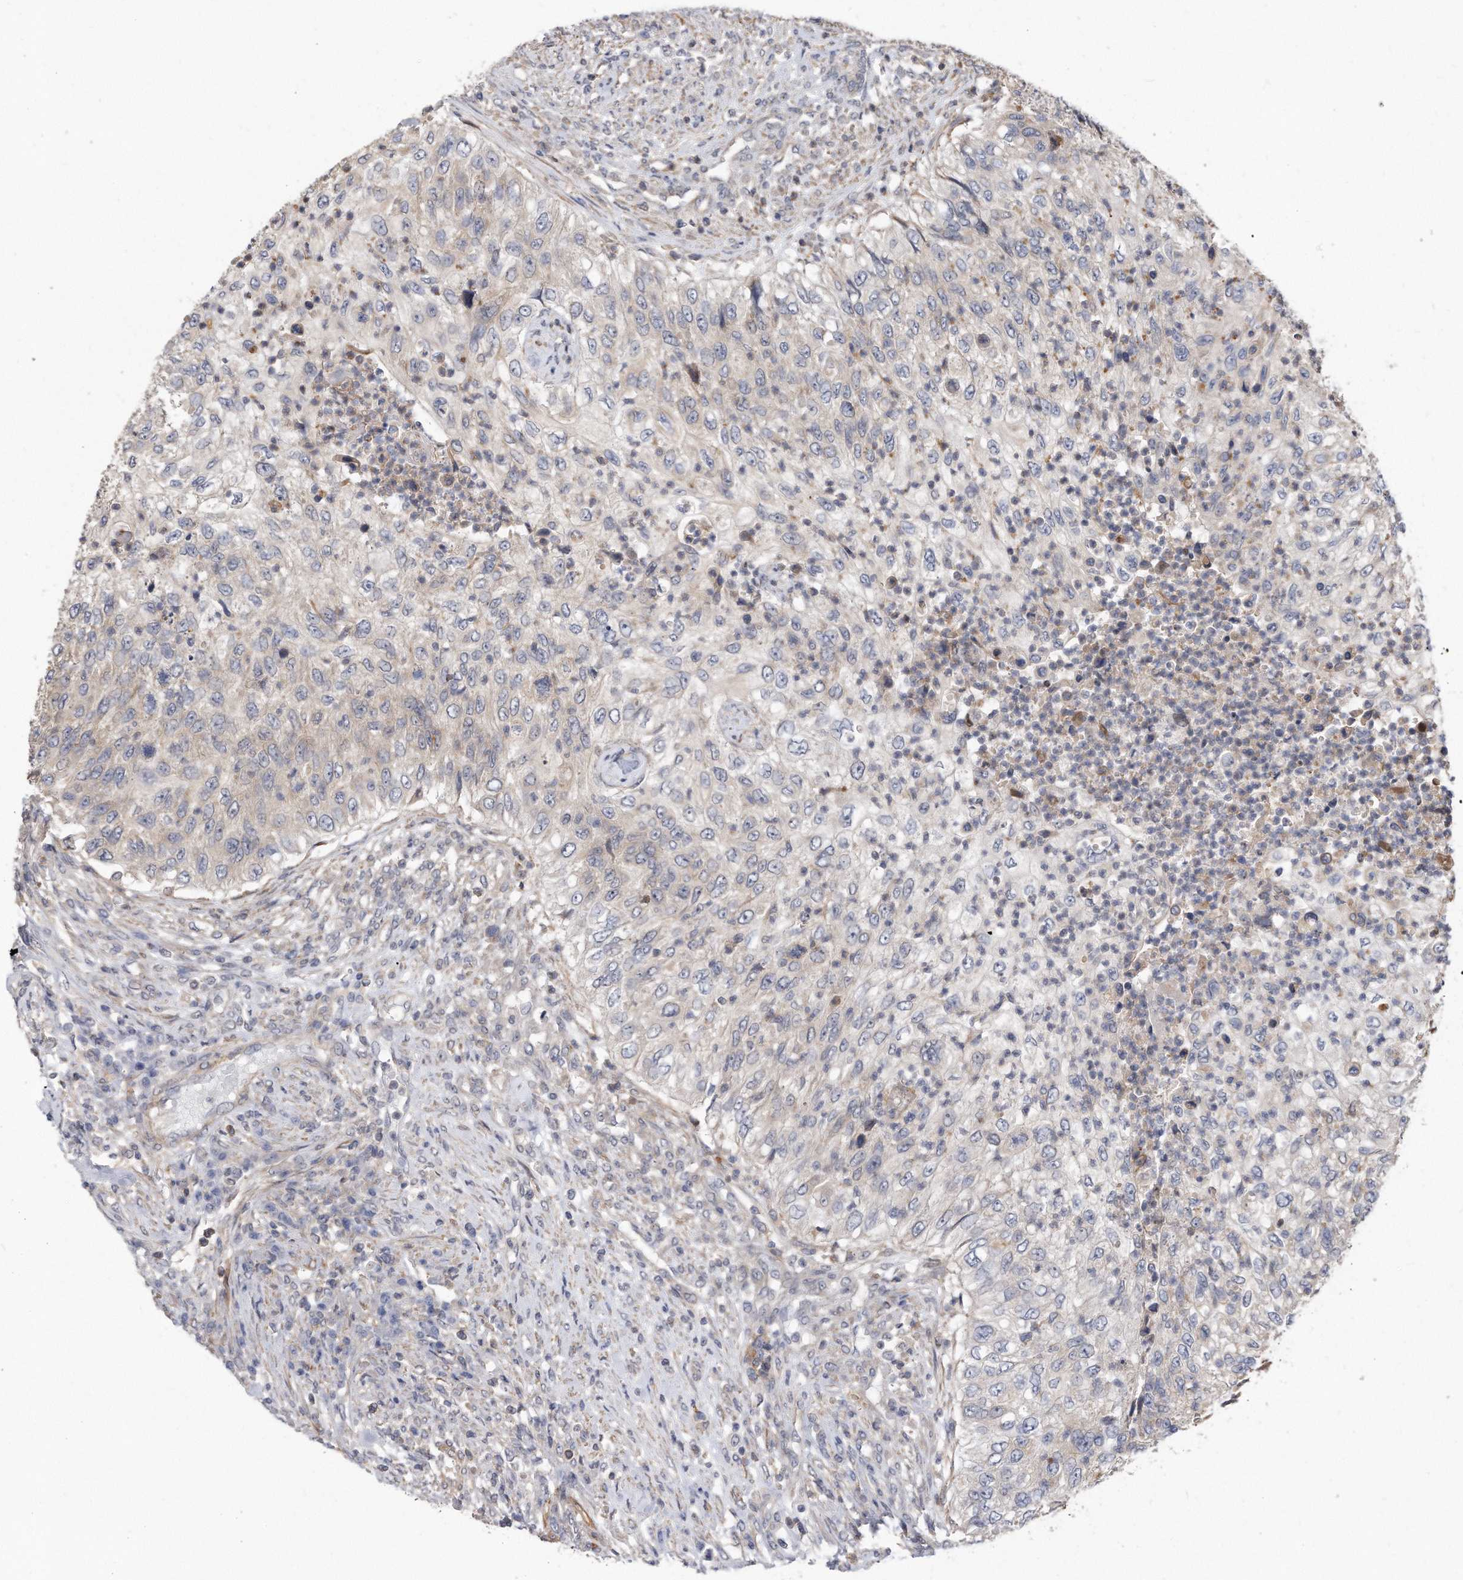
{"staining": {"intensity": "weak", "quantity": "<25%", "location": "cytoplasmic/membranous"}, "tissue": "urothelial cancer", "cell_type": "Tumor cells", "image_type": "cancer", "snomed": [{"axis": "morphology", "description": "Urothelial carcinoma, High grade"}, {"axis": "topography", "description": "Urinary bladder"}], "caption": "High magnification brightfield microscopy of high-grade urothelial carcinoma stained with DAB (3,3'-diaminobenzidine) (brown) and counterstained with hematoxylin (blue): tumor cells show no significant positivity. (DAB immunohistochemistry (IHC) visualized using brightfield microscopy, high magnification).", "gene": "TCP1", "patient": {"sex": "female", "age": 60}}